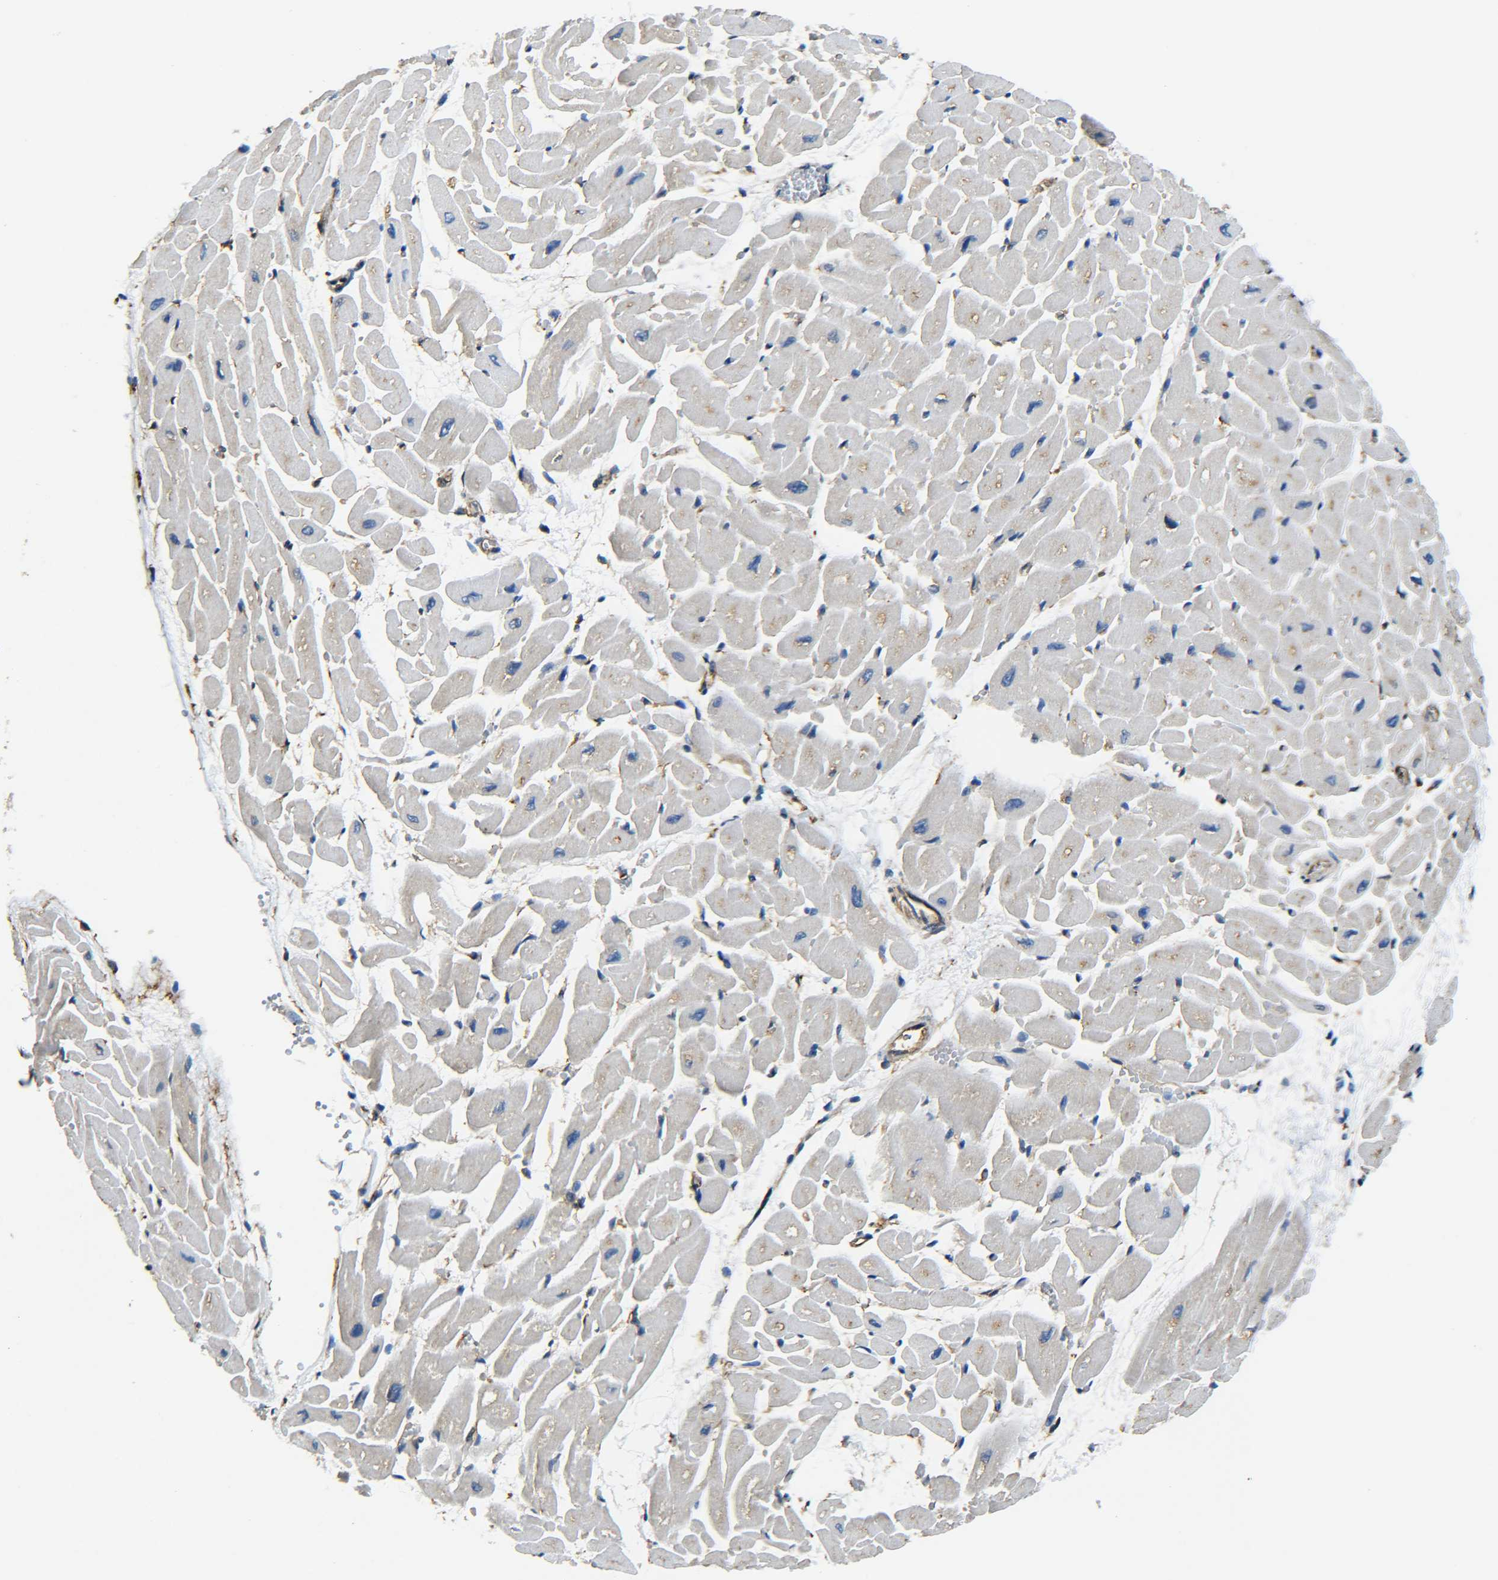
{"staining": {"intensity": "moderate", "quantity": "25%-75%", "location": "cytoplasmic/membranous"}, "tissue": "heart muscle", "cell_type": "Cardiomyocytes", "image_type": "normal", "snomed": [{"axis": "morphology", "description": "Normal tissue, NOS"}, {"axis": "topography", "description": "Heart"}], "caption": "Heart muscle was stained to show a protein in brown. There is medium levels of moderate cytoplasmic/membranous staining in approximately 25%-75% of cardiomyocytes. Immunohistochemistry stains the protein of interest in brown and the nuclei are stained blue.", "gene": "TUBB", "patient": {"sex": "male", "age": 45}}